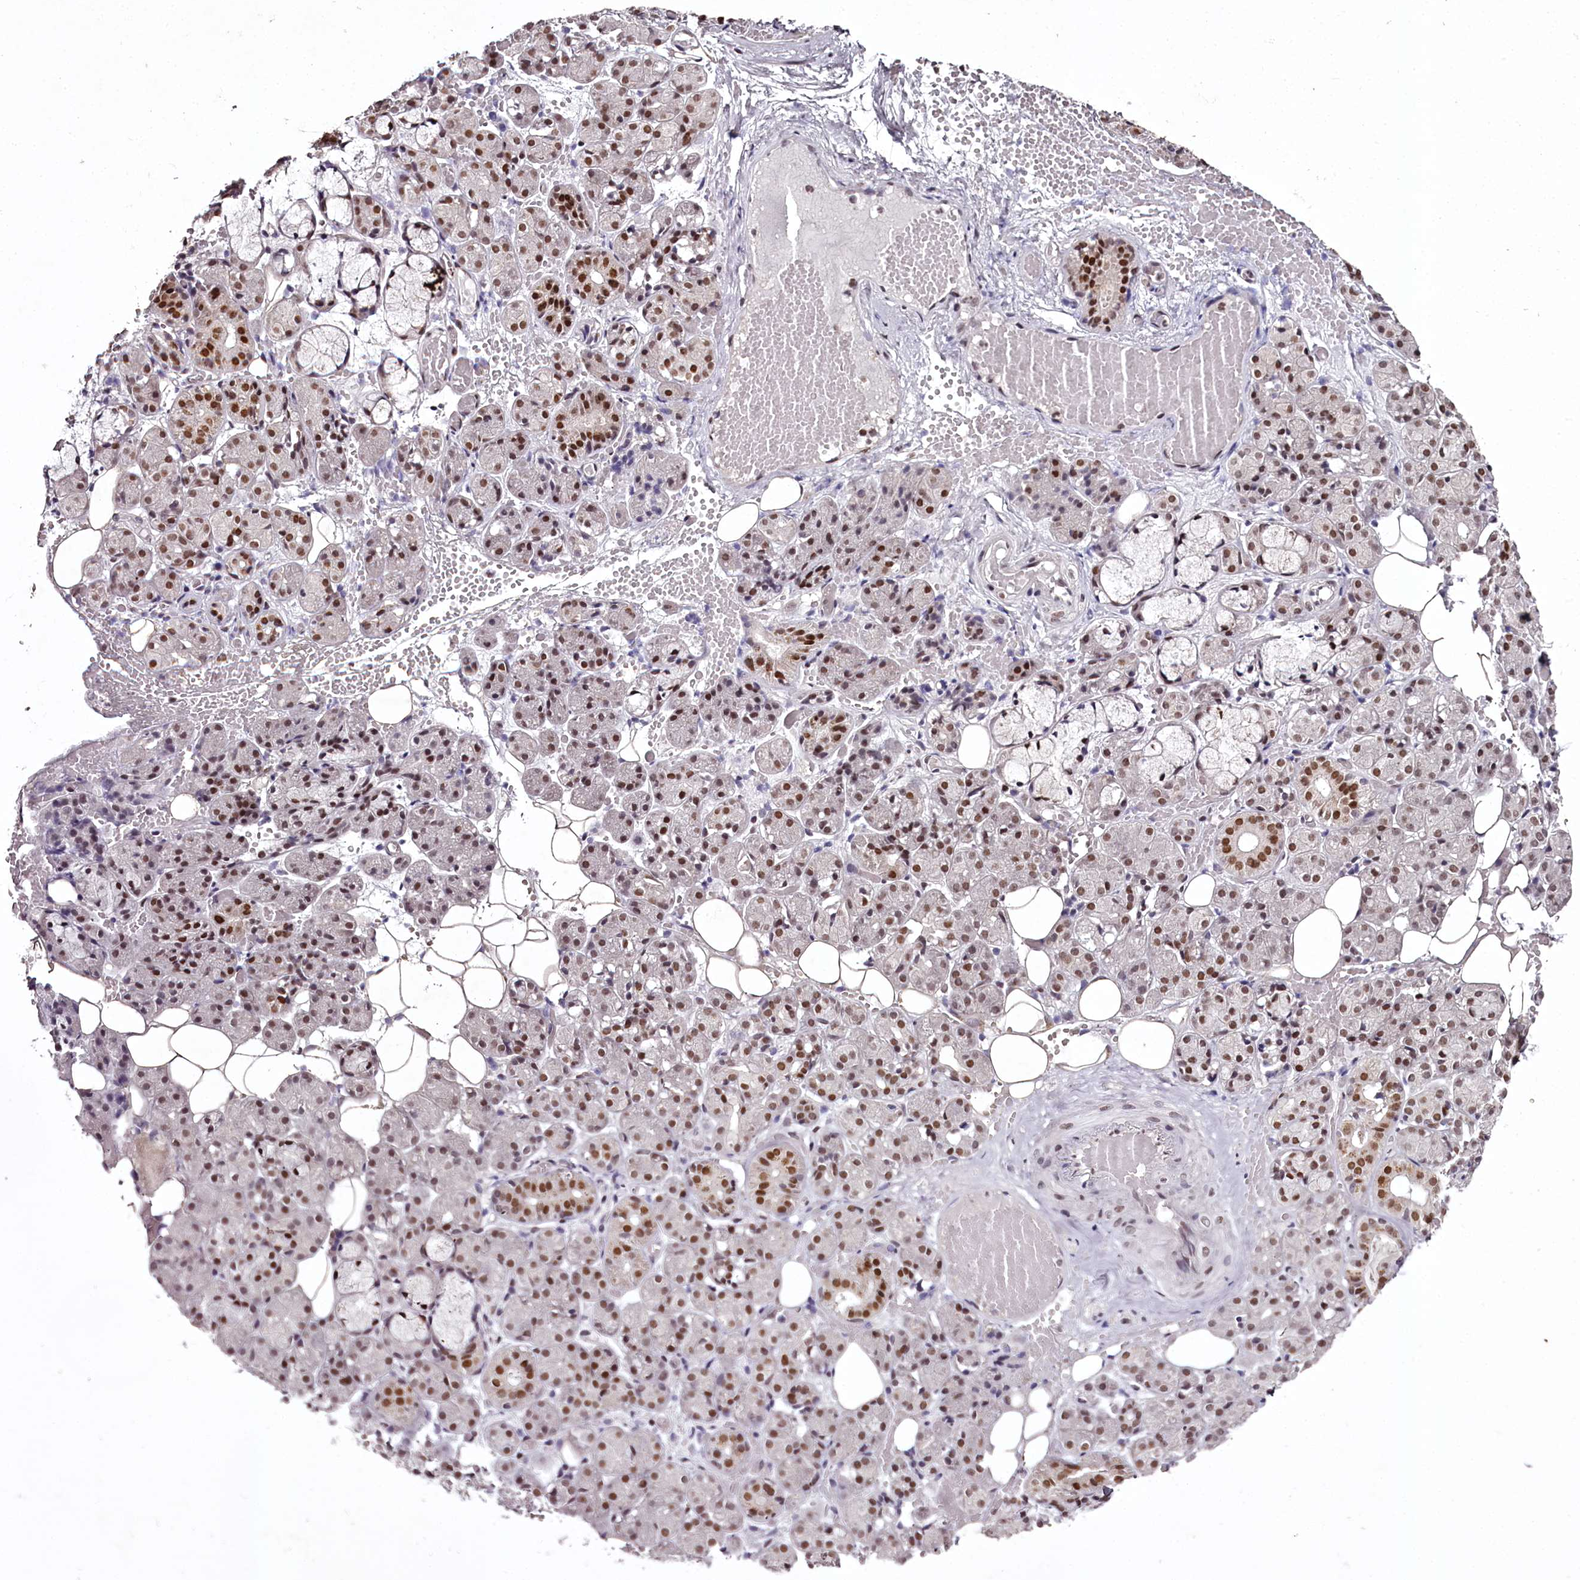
{"staining": {"intensity": "strong", "quantity": ">75%", "location": "nuclear"}, "tissue": "salivary gland", "cell_type": "Glandular cells", "image_type": "normal", "snomed": [{"axis": "morphology", "description": "Normal tissue, NOS"}, {"axis": "topography", "description": "Salivary gland"}], "caption": "IHC histopathology image of benign salivary gland stained for a protein (brown), which displays high levels of strong nuclear positivity in approximately >75% of glandular cells.", "gene": "PSPC1", "patient": {"sex": "male", "age": 63}}